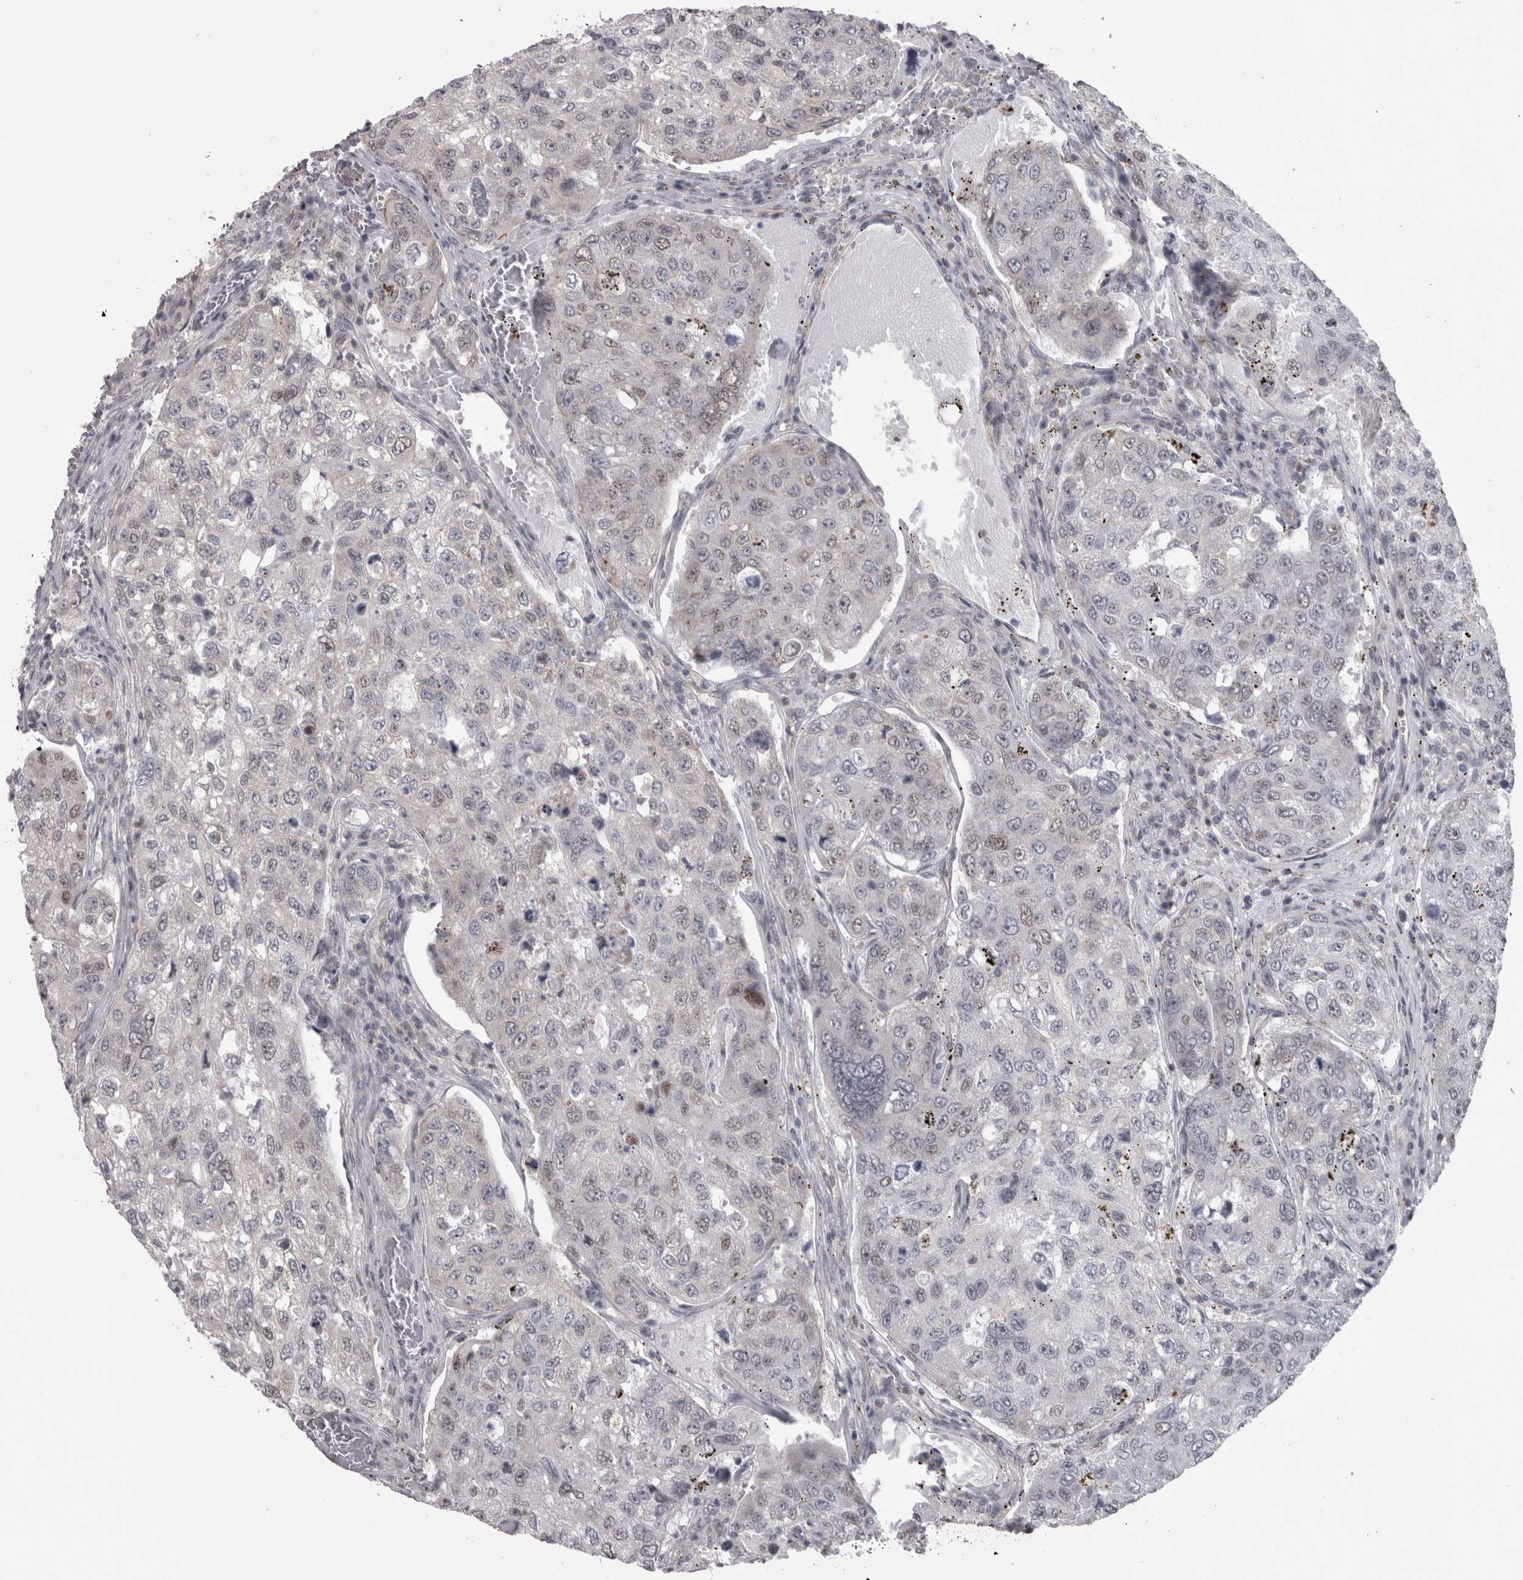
{"staining": {"intensity": "negative", "quantity": "none", "location": "none"}, "tissue": "urothelial cancer", "cell_type": "Tumor cells", "image_type": "cancer", "snomed": [{"axis": "morphology", "description": "Urothelial carcinoma, High grade"}, {"axis": "topography", "description": "Lymph node"}, {"axis": "topography", "description": "Urinary bladder"}], "caption": "This is a histopathology image of immunohistochemistry (IHC) staining of urothelial carcinoma (high-grade), which shows no staining in tumor cells. Brightfield microscopy of immunohistochemistry stained with DAB (brown) and hematoxylin (blue), captured at high magnification.", "gene": "PPP1R12B", "patient": {"sex": "male", "age": 51}}